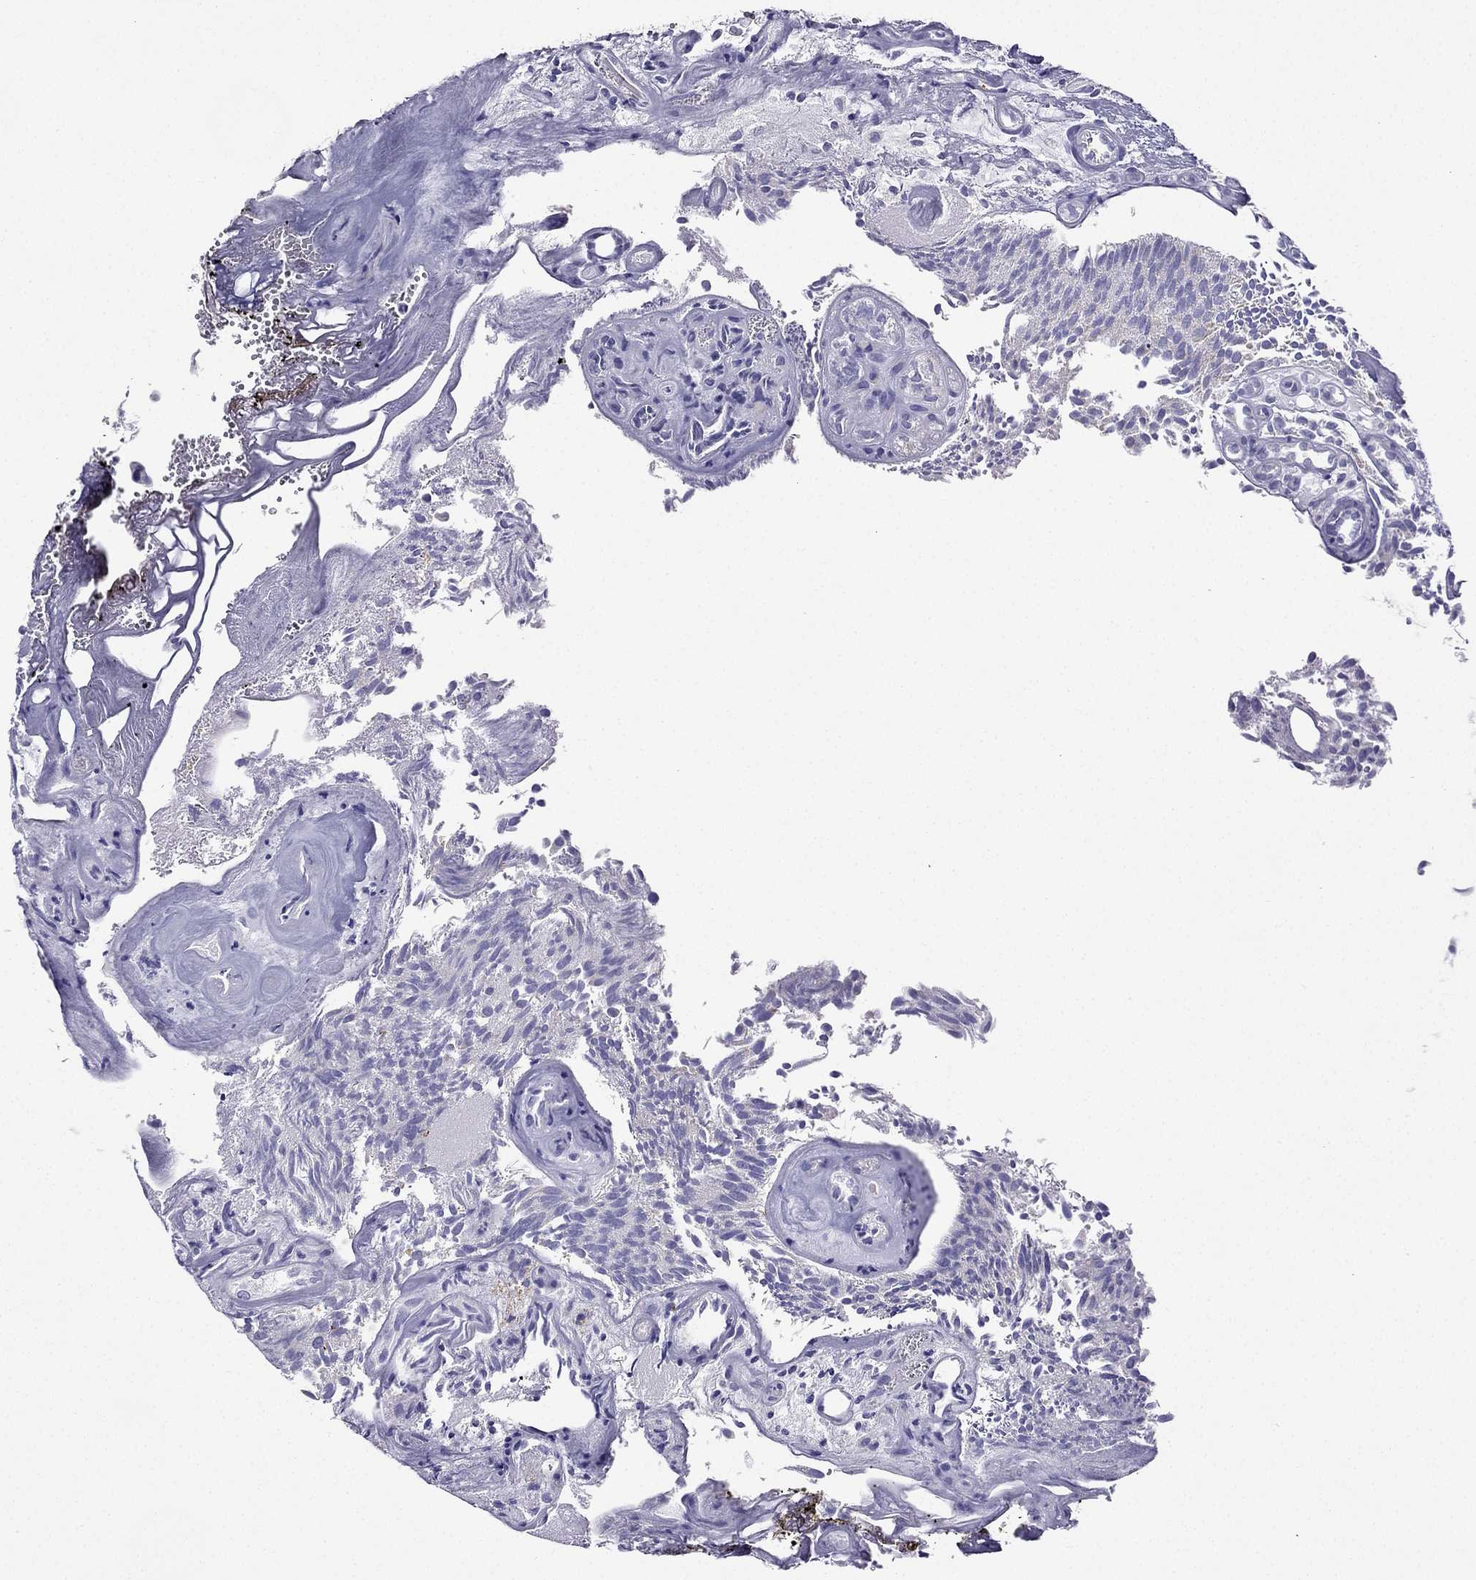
{"staining": {"intensity": "negative", "quantity": "none", "location": "none"}, "tissue": "urothelial cancer", "cell_type": "Tumor cells", "image_type": "cancer", "snomed": [{"axis": "morphology", "description": "Urothelial carcinoma, Low grade"}, {"axis": "topography", "description": "Urinary bladder"}], "caption": "High magnification brightfield microscopy of urothelial cancer stained with DAB (brown) and counterstained with hematoxylin (blue): tumor cells show no significant expression.", "gene": "KIF5A", "patient": {"sex": "female", "age": 87}}